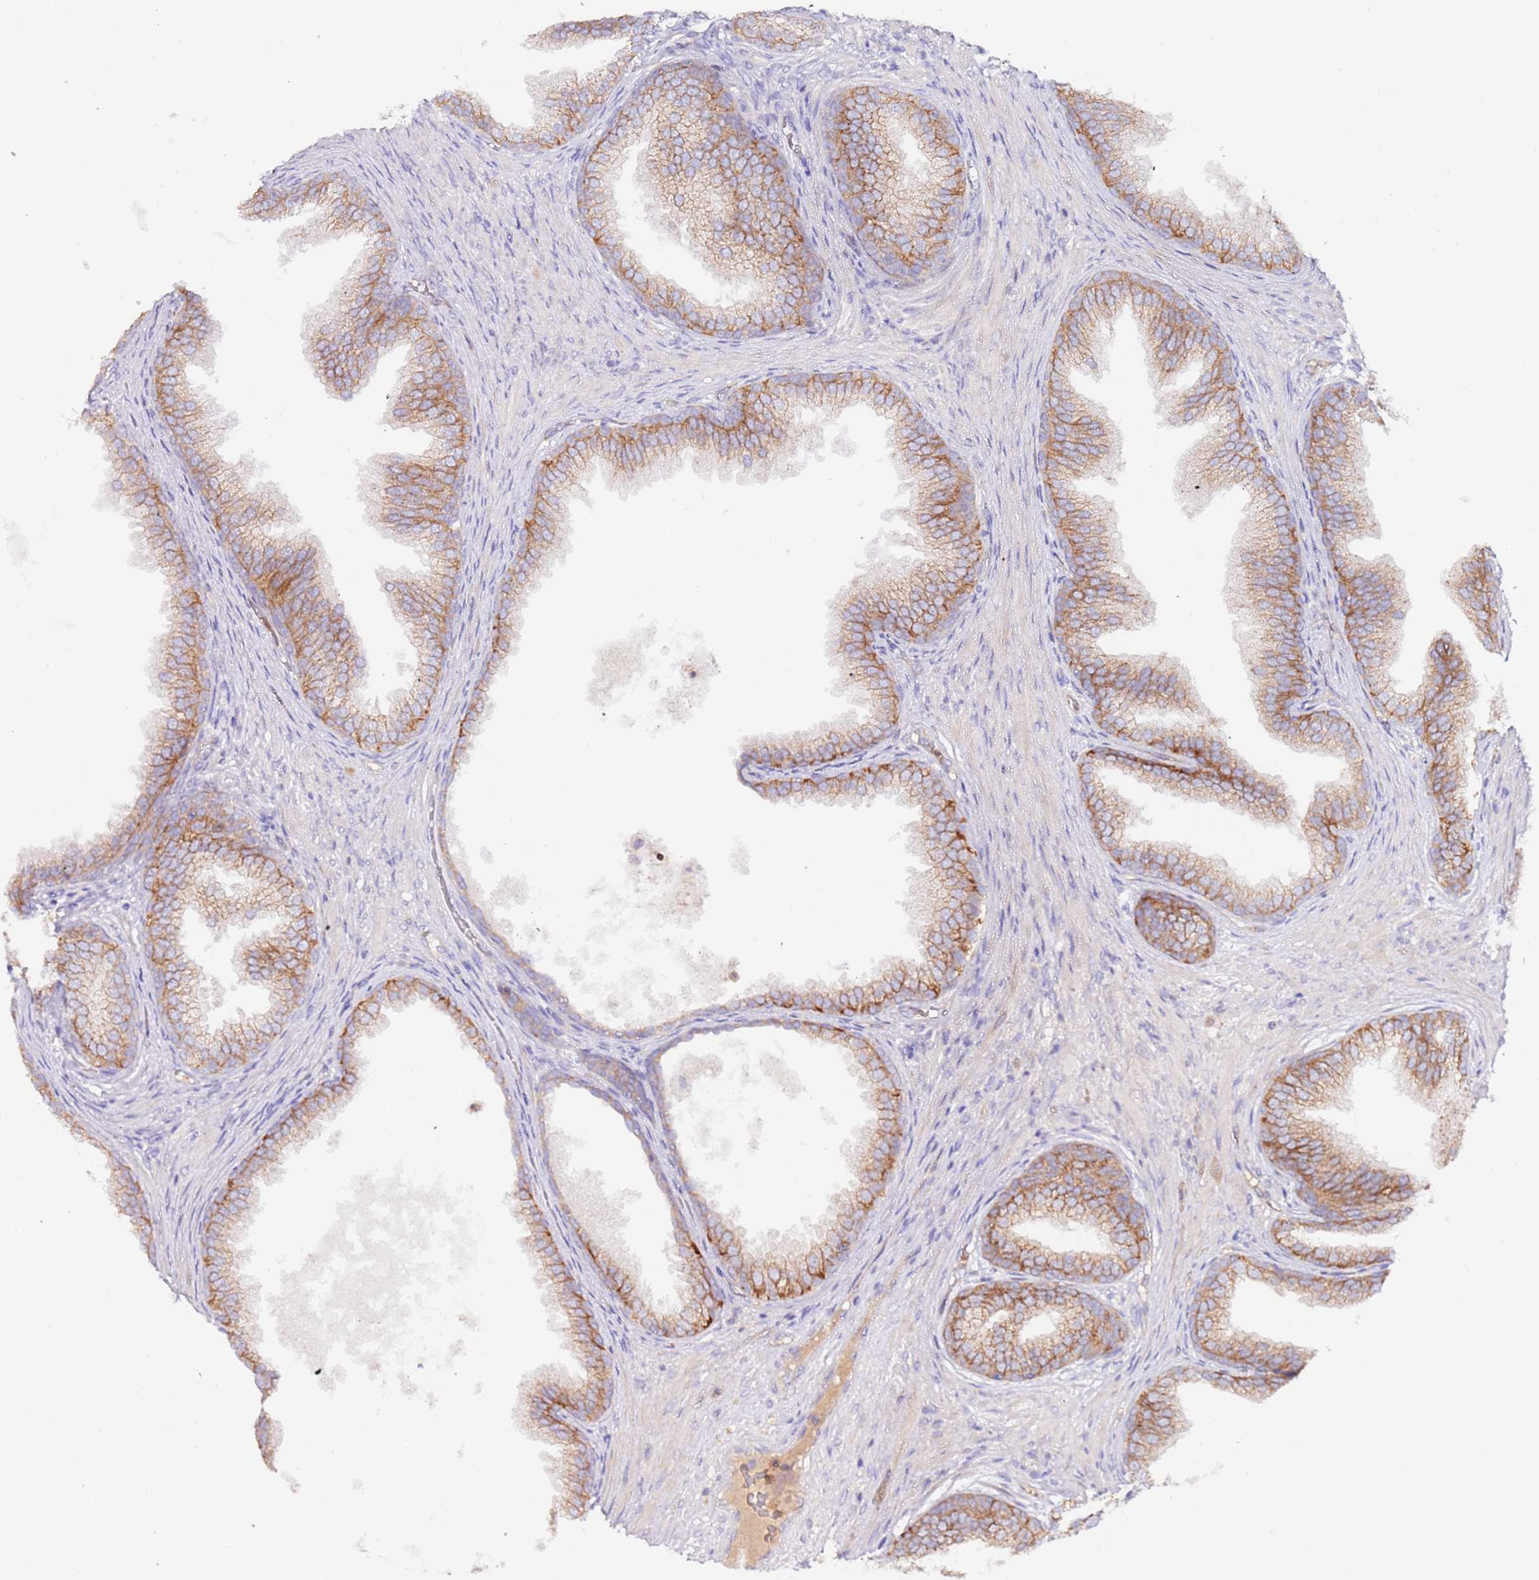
{"staining": {"intensity": "moderate", "quantity": "25%-75%", "location": "cytoplasmic/membranous"}, "tissue": "prostate", "cell_type": "Glandular cells", "image_type": "normal", "snomed": [{"axis": "morphology", "description": "Normal tissue, NOS"}, {"axis": "topography", "description": "Prostate"}], "caption": "A medium amount of moderate cytoplasmic/membranous positivity is present in about 25%-75% of glandular cells in benign prostate.", "gene": "FLVCR1", "patient": {"sex": "male", "age": 76}}